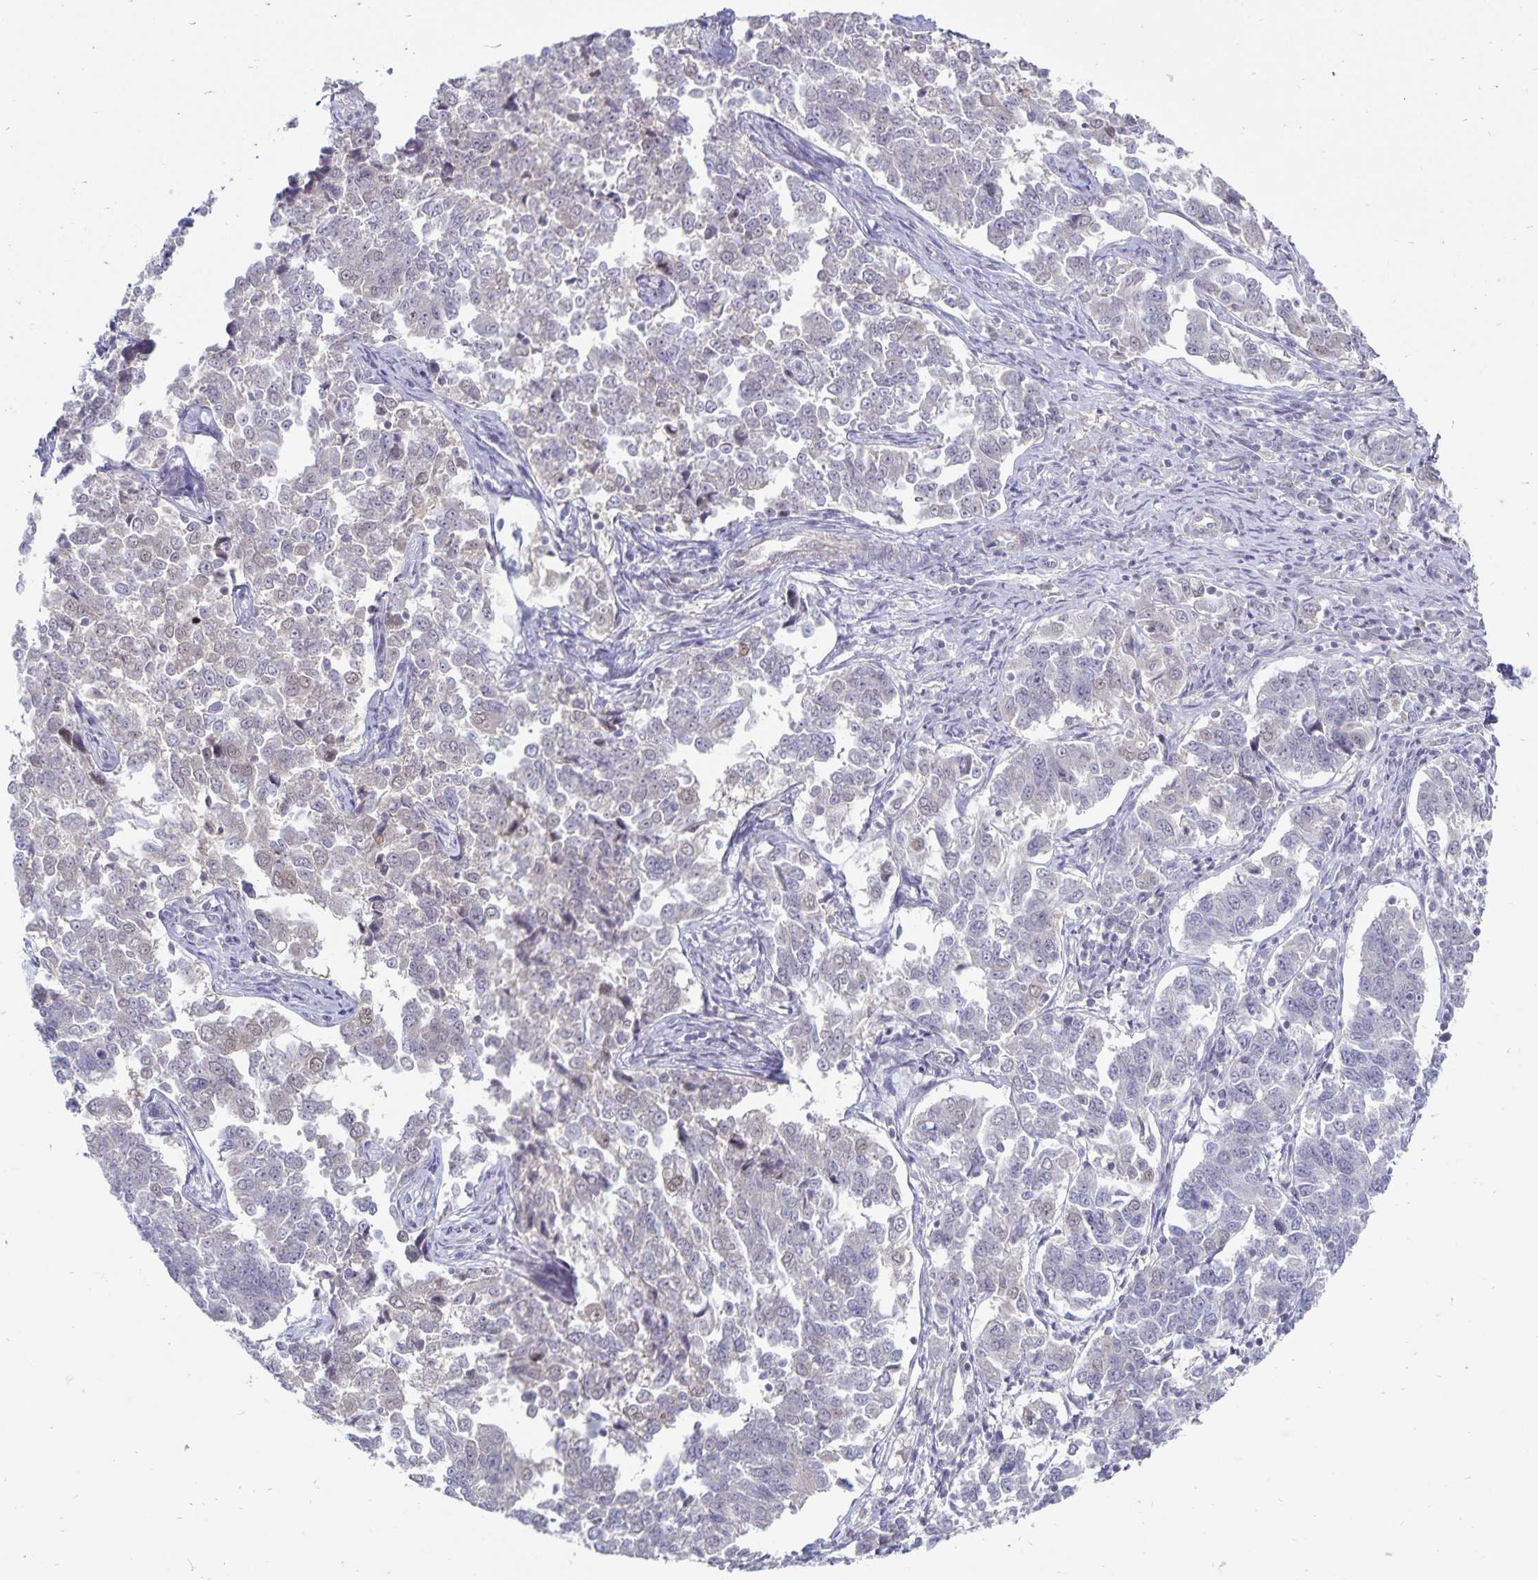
{"staining": {"intensity": "weak", "quantity": "25%-75%", "location": "nuclear"}, "tissue": "endometrial cancer", "cell_type": "Tumor cells", "image_type": "cancer", "snomed": [{"axis": "morphology", "description": "Adenocarcinoma, NOS"}, {"axis": "topography", "description": "Endometrium"}], "caption": "Immunohistochemistry (IHC) of human endometrial cancer (adenocarcinoma) exhibits low levels of weak nuclear expression in about 25%-75% of tumor cells.", "gene": "CDKN2B", "patient": {"sex": "female", "age": 43}}